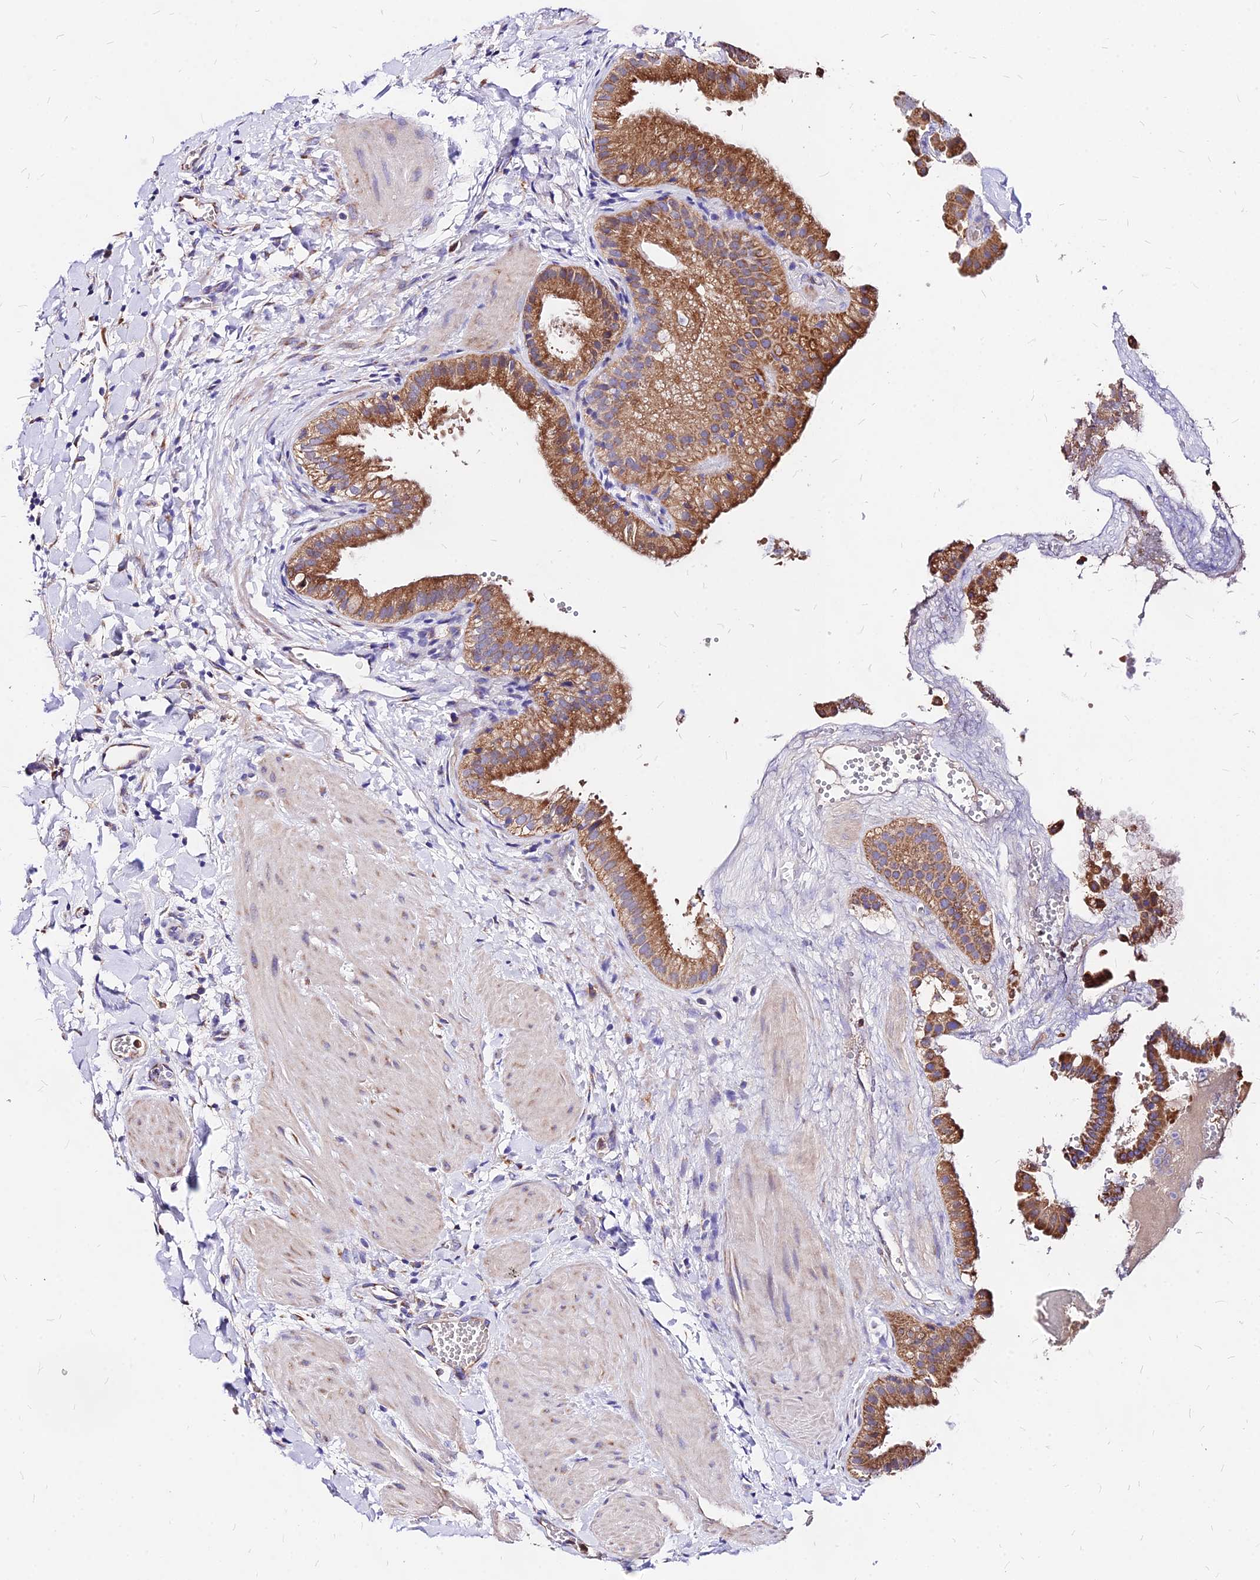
{"staining": {"intensity": "moderate", "quantity": ">75%", "location": "cytoplasmic/membranous"}, "tissue": "gallbladder", "cell_type": "Glandular cells", "image_type": "normal", "snomed": [{"axis": "morphology", "description": "Normal tissue, NOS"}, {"axis": "topography", "description": "Gallbladder"}], "caption": "Human gallbladder stained with a protein marker exhibits moderate staining in glandular cells.", "gene": "MRPL3", "patient": {"sex": "male", "age": 55}}